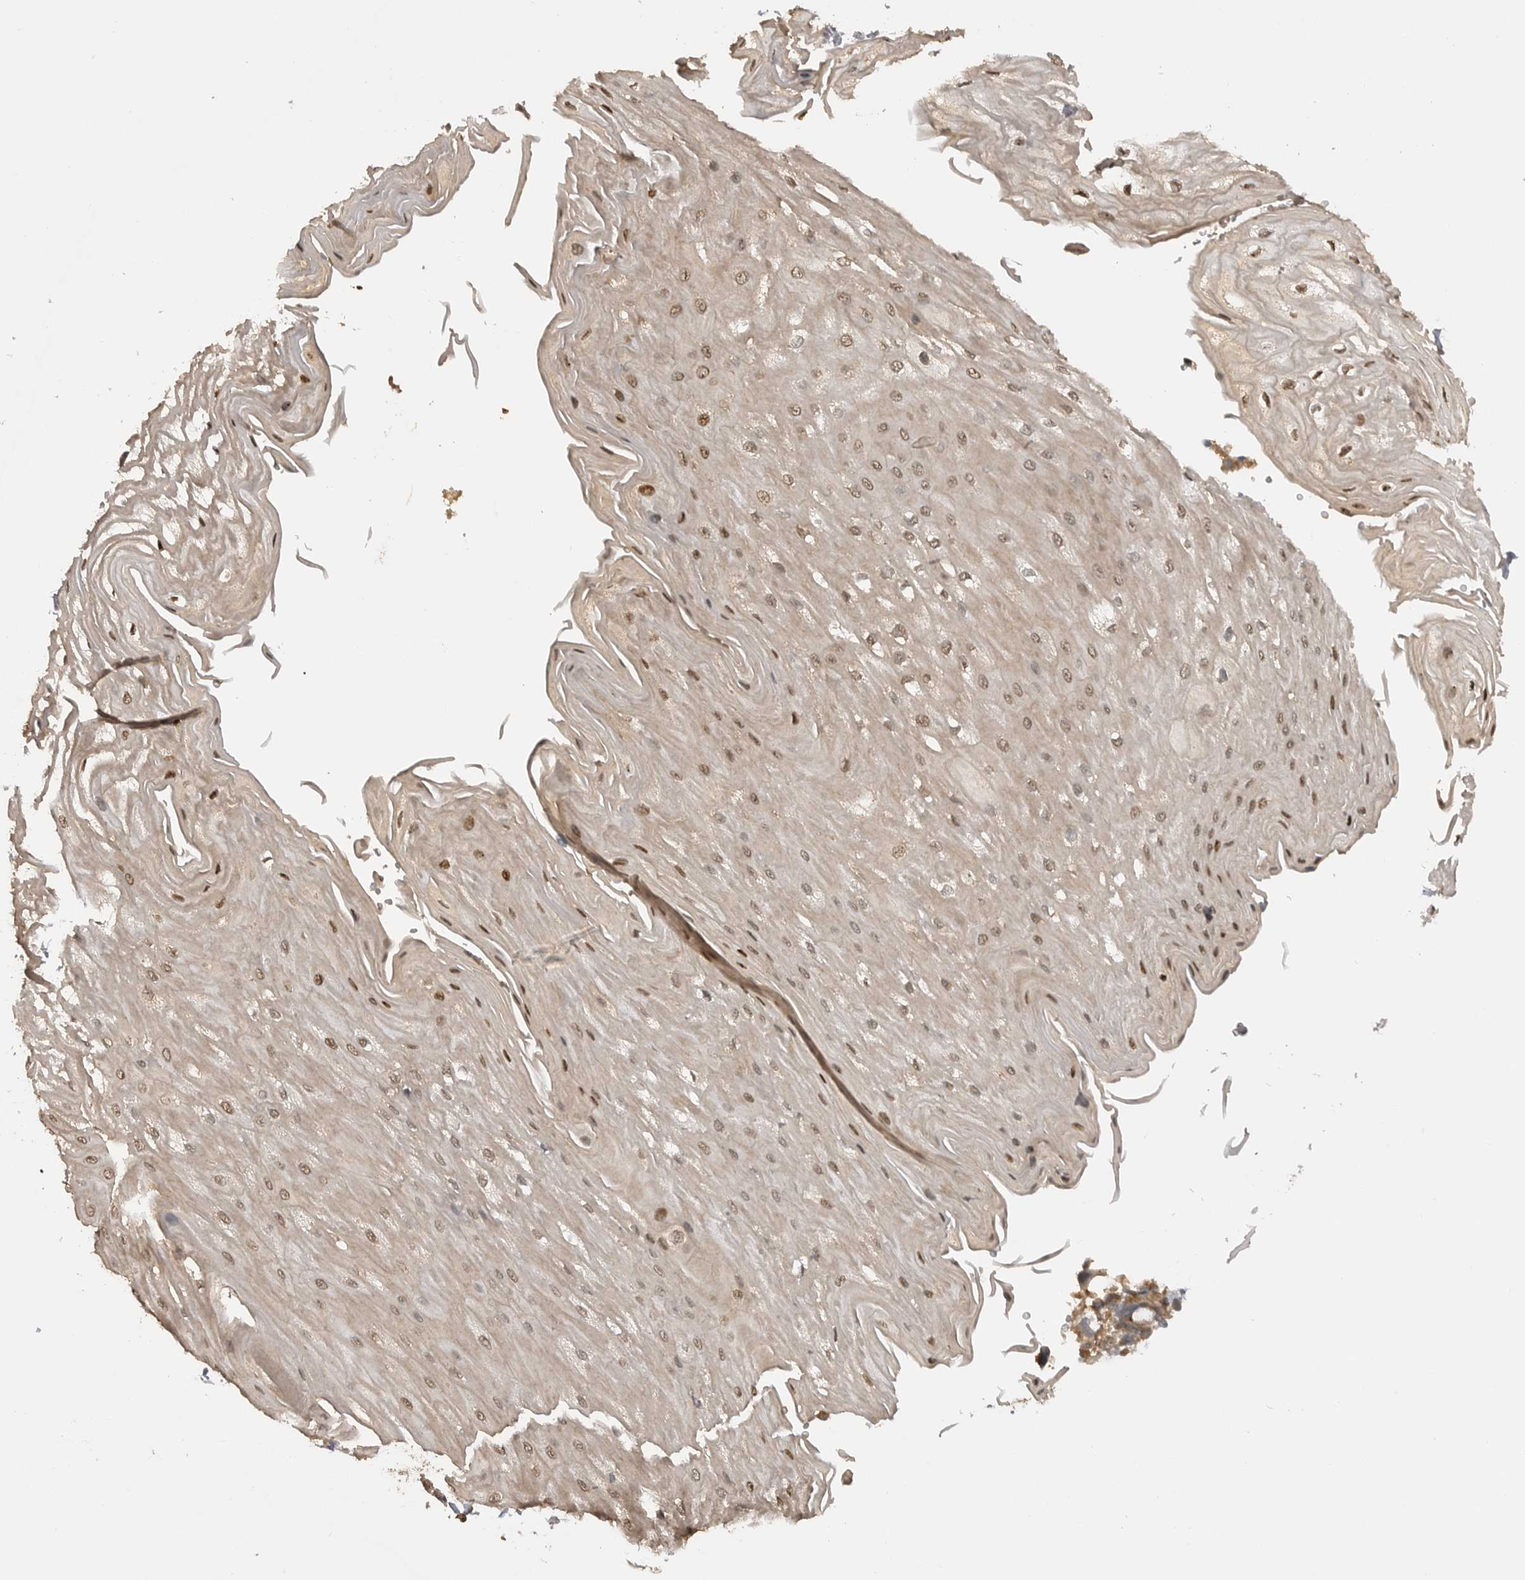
{"staining": {"intensity": "moderate", "quantity": ">75%", "location": "nuclear"}, "tissue": "esophagus", "cell_type": "Squamous epithelial cells", "image_type": "normal", "snomed": [{"axis": "morphology", "description": "Normal tissue, NOS"}, {"axis": "topography", "description": "Esophagus"}], "caption": "IHC photomicrograph of benign human esophagus stained for a protein (brown), which demonstrates medium levels of moderate nuclear expression in about >75% of squamous epithelial cells.", "gene": "ASPSCR1", "patient": {"sex": "male", "age": 54}}